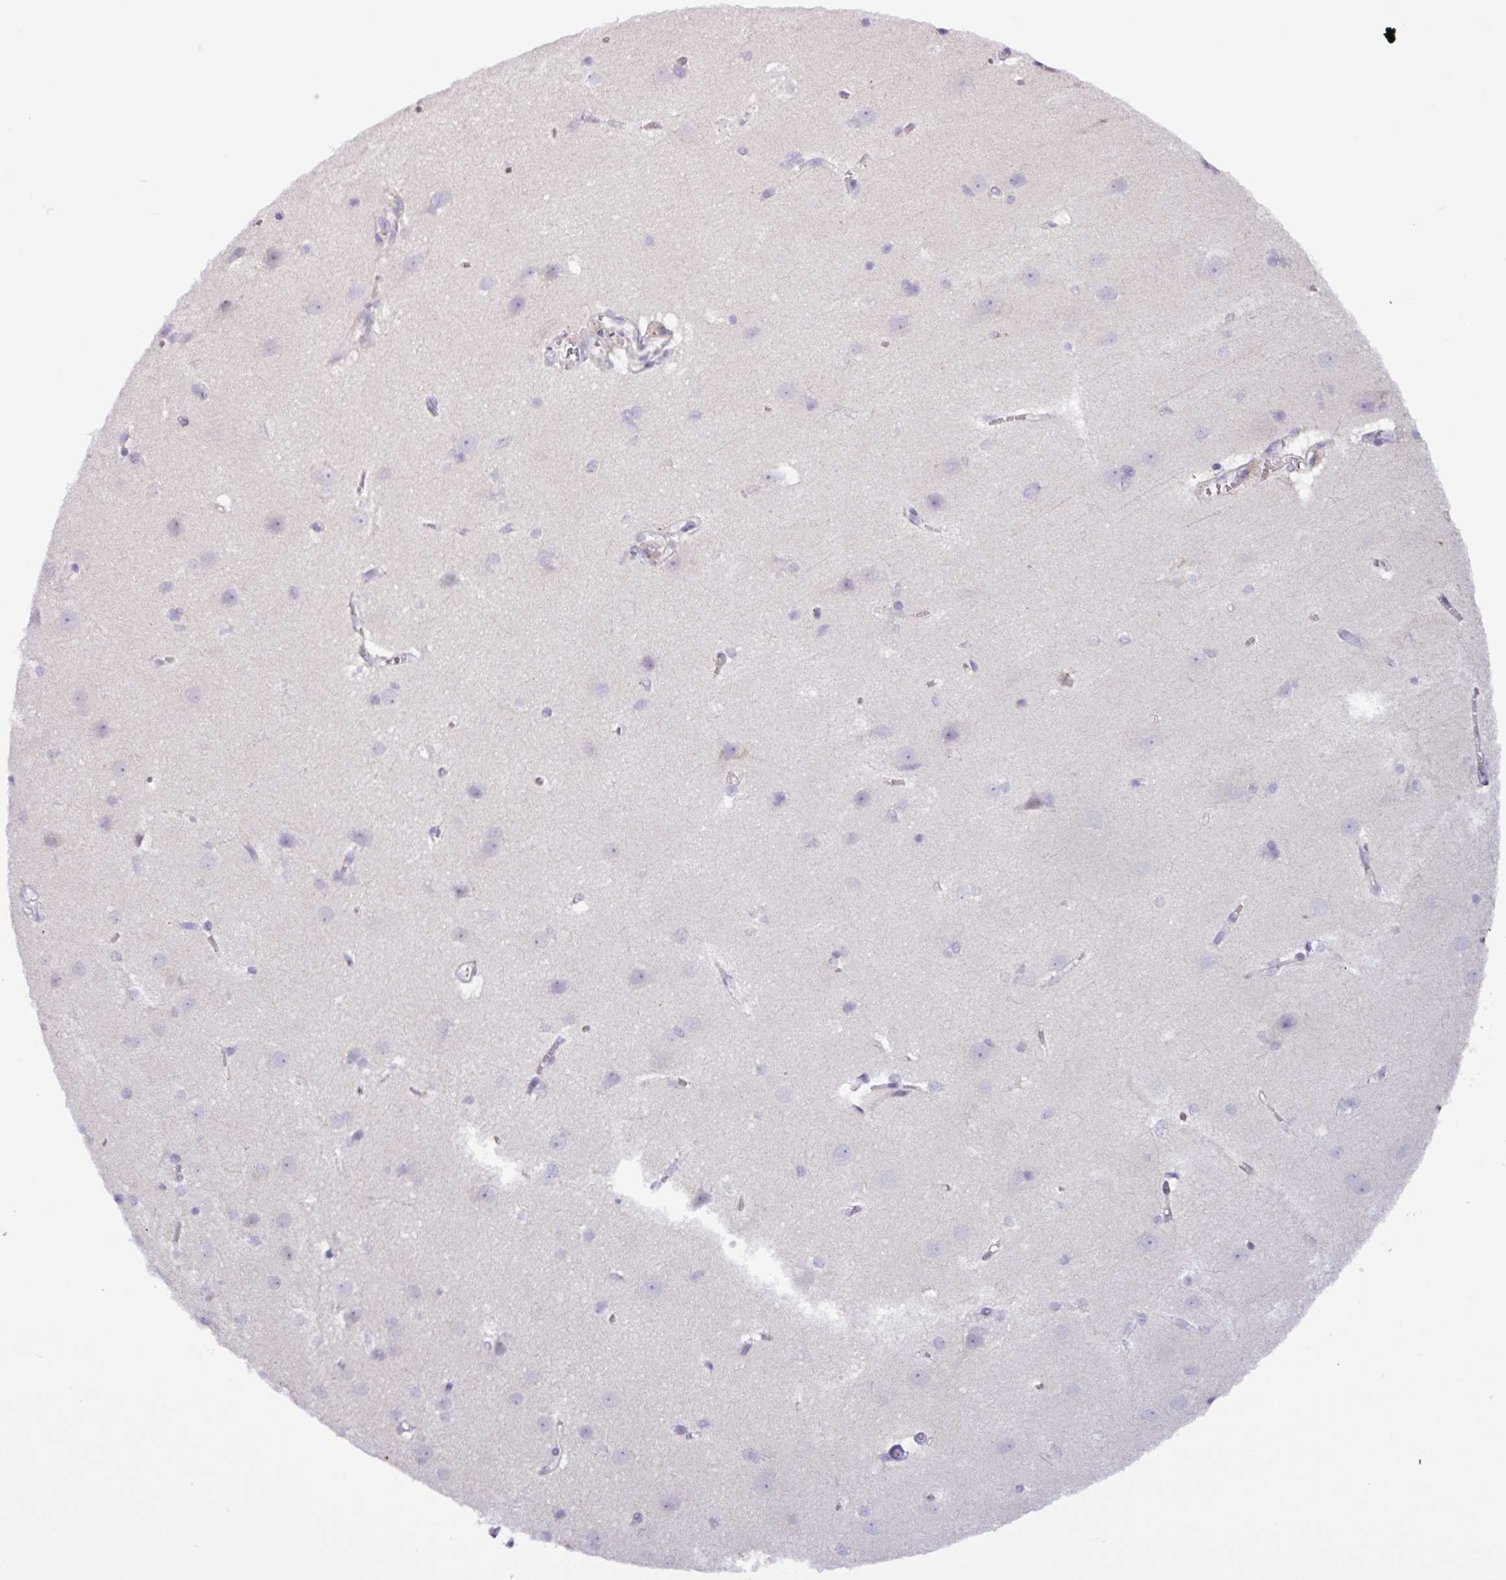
{"staining": {"intensity": "negative", "quantity": "none", "location": "none"}, "tissue": "cerebral cortex", "cell_type": "Endothelial cells", "image_type": "normal", "snomed": [{"axis": "morphology", "description": "Normal tissue, NOS"}, {"axis": "topography", "description": "Cerebral cortex"}], "caption": "An image of cerebral cortex stained for a protein demonstrates no brown staining in endothelial cells.", "gene": "TONSL", "patient": {"sex": "male", "age": 37}}